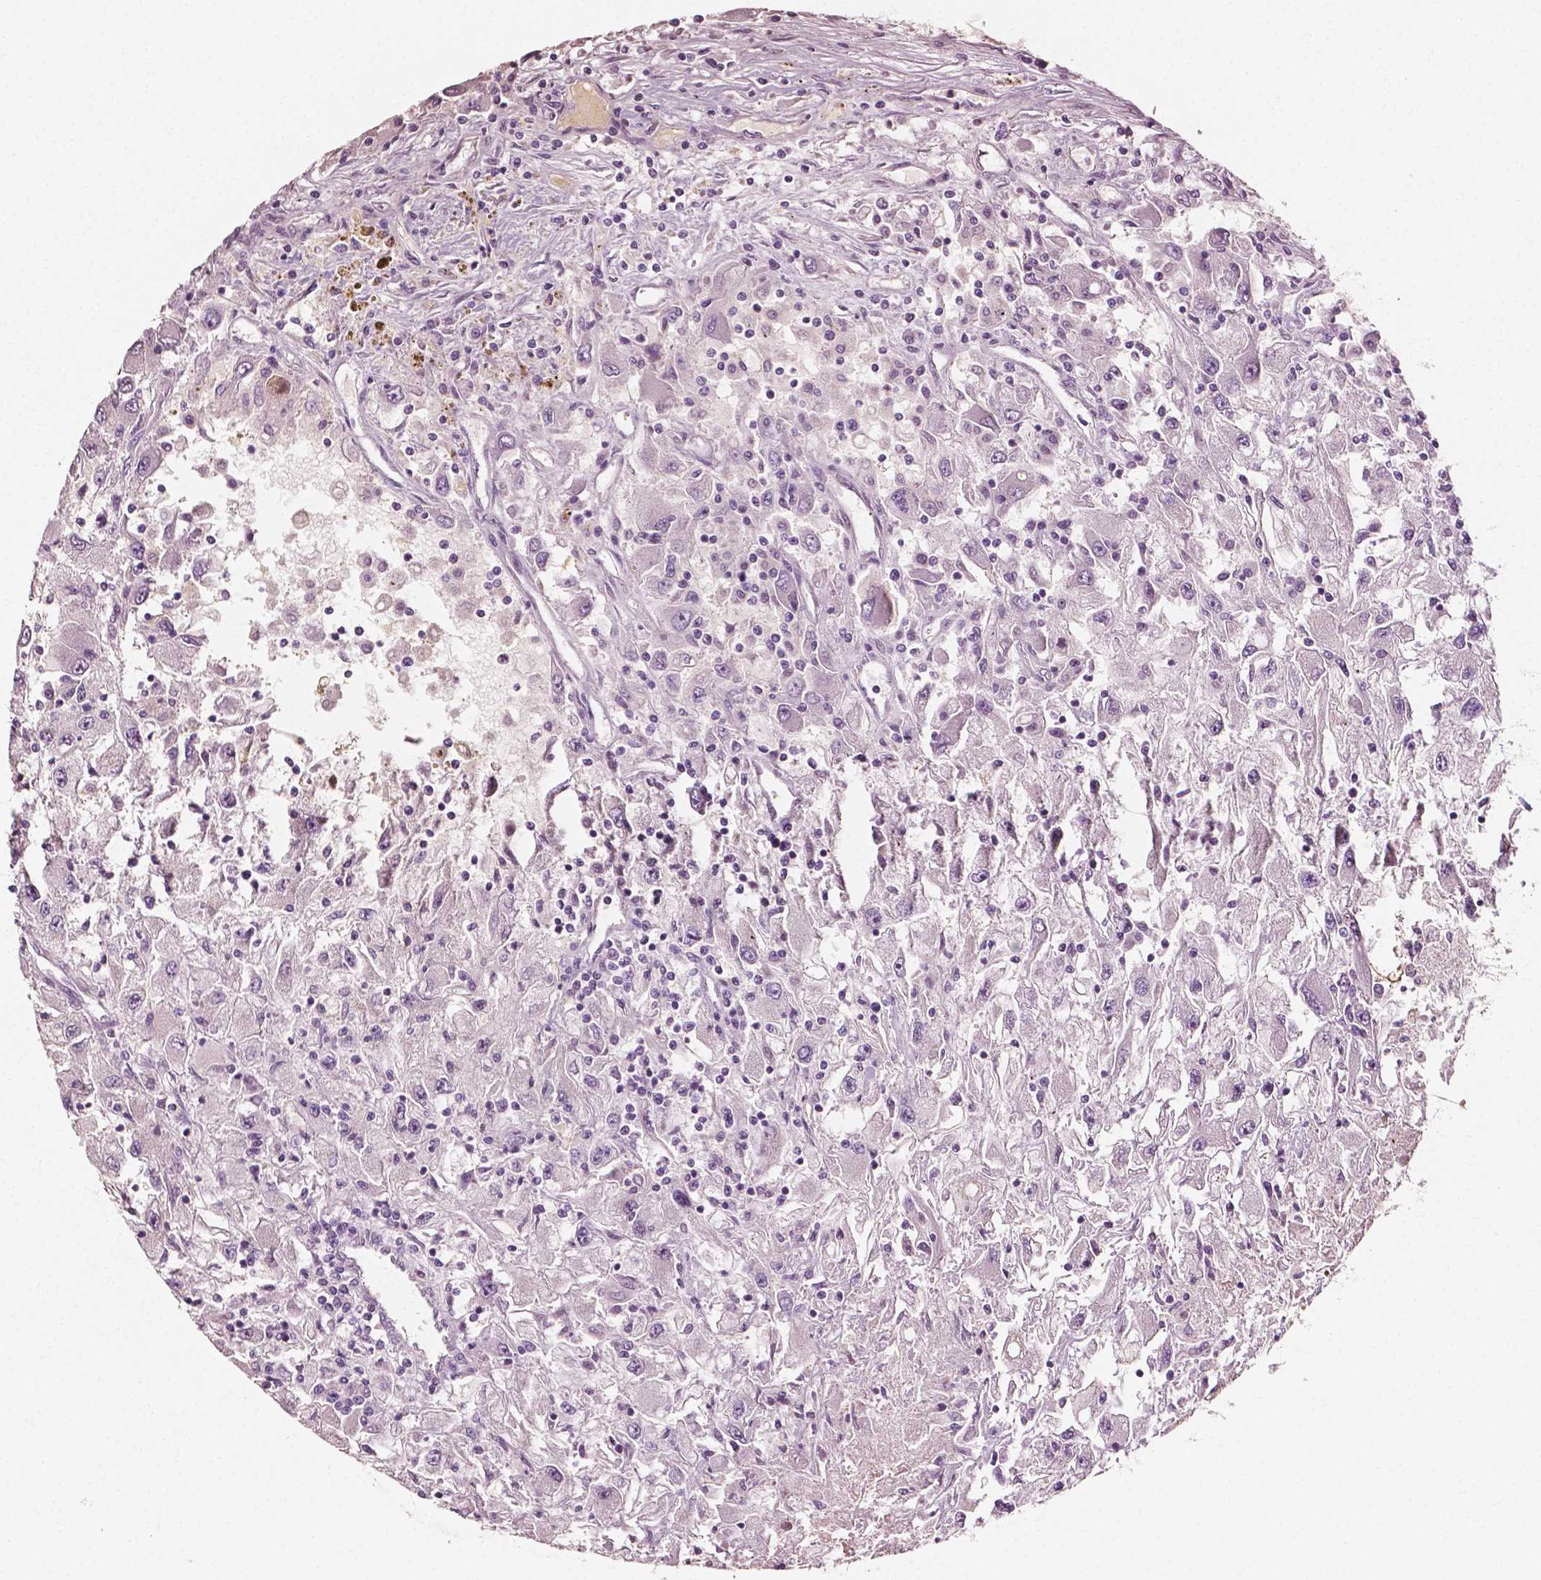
{"staining": {"intensity": "negative", "quantity": "none", "location": "none"}, "tissue": "renal cancer", "cell_type": "Tumor cells", "image_type": "cancer", "snomed": [{"axis": "morphology", "description": "Adenocarcinoma, NOS"}, {"axis": "topography", "description": "Kidney"}], "caption": "IHC histopathology image of neoplastic tissue: human renal cancer (adenocarcinoma) stained with DAB (3,3'-diaminobenzidine) reveals no significant protein expression in tumor cells. (Brightfield microscopy of DAB immunohistochemistry at high magnification).", "gene": "APOA4", "patient": {"sex": "female", "age": 67}}